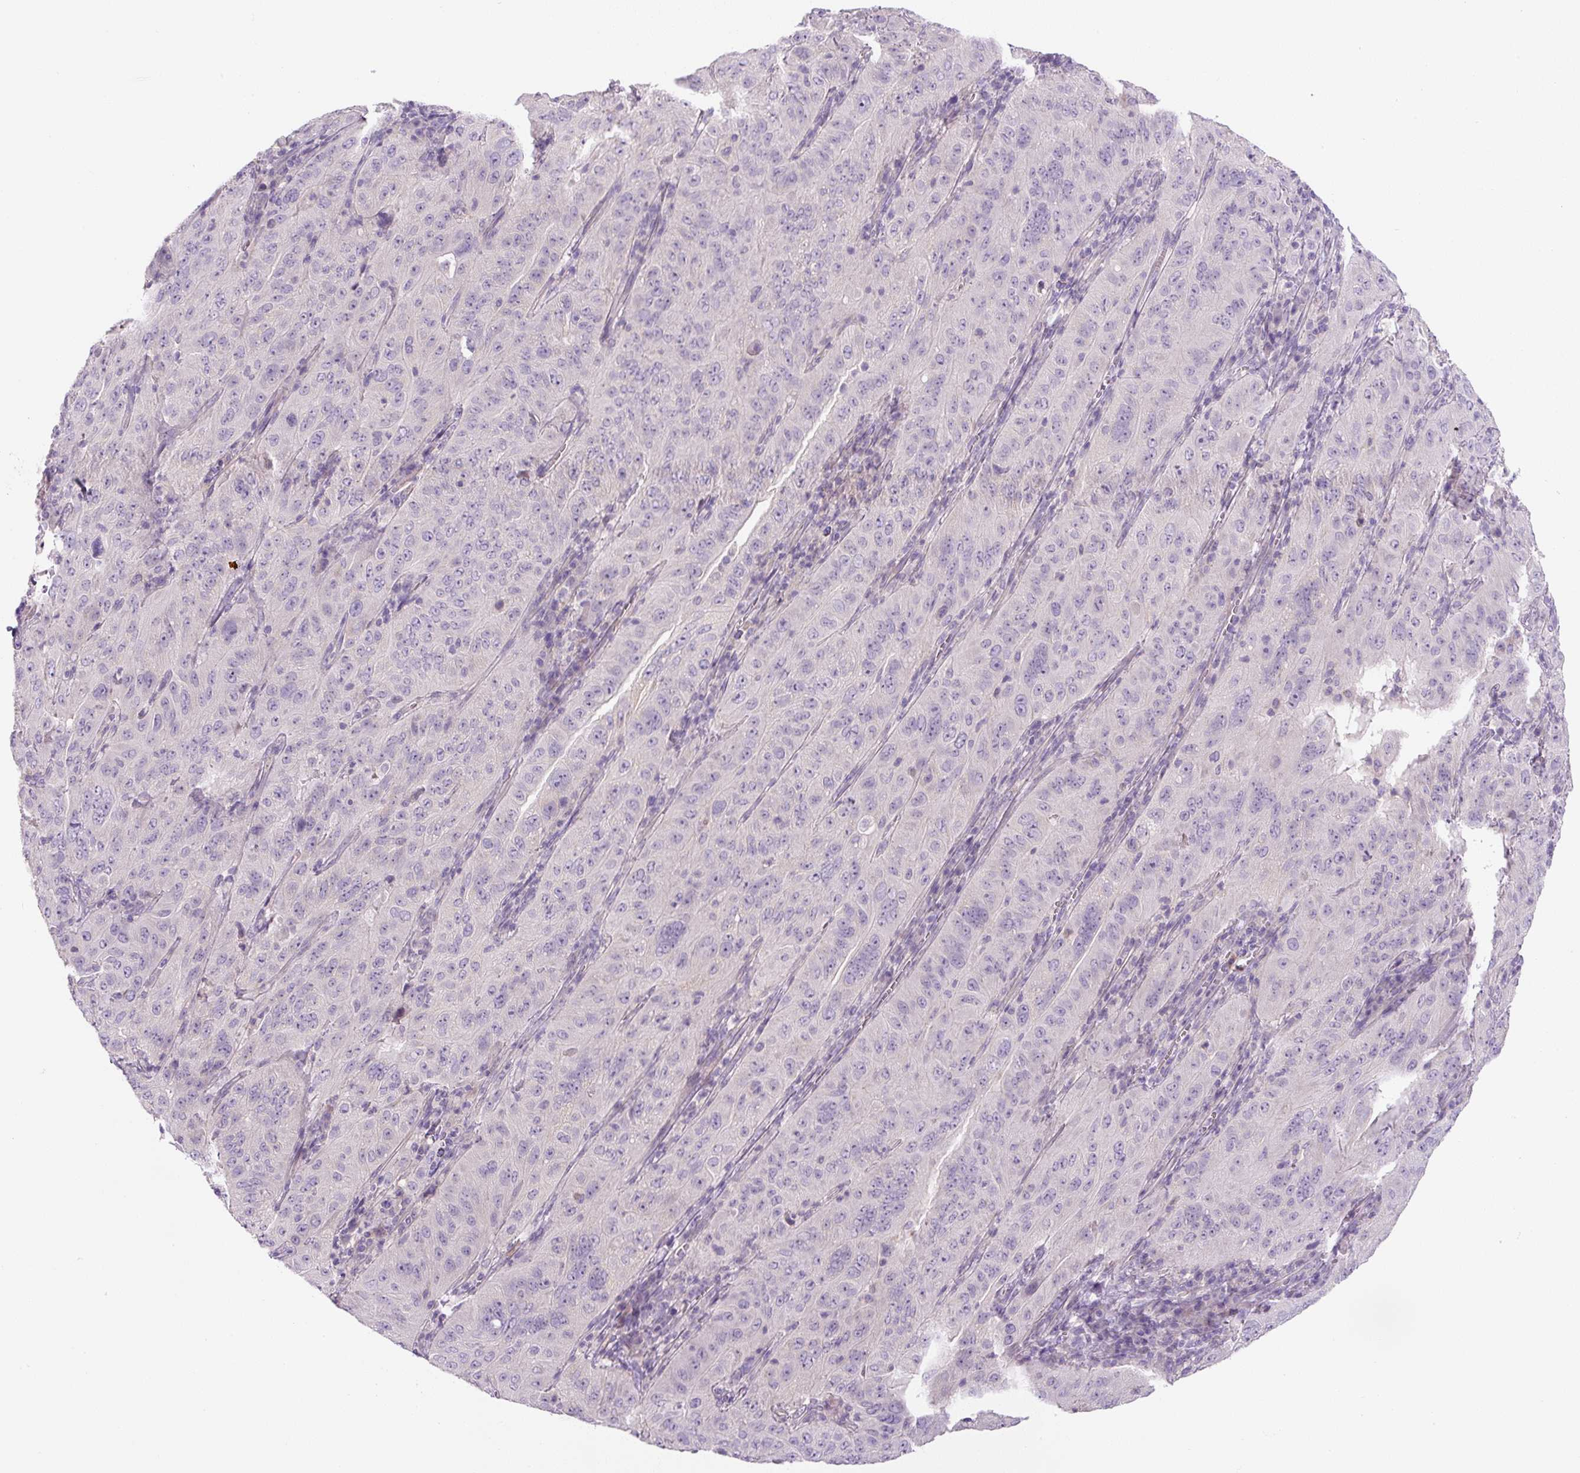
{"staining": {"intensity": "negative", "quantity": "none", "location": "none"}, "tissue": "pancreatic cancer", "cell_type": "Tumor cells", "image_type": "cancer", "snomed": [{"axis": "morphology", "description": "Adenocarcinoma, NOS"}, {"axis": "topography", "description": "Pancreas"}], "caption": "Pancreatic cancer was stained to show a protein in brown. There is no significant positivity in tumor cells.", "gene": "UBL3", "patient": {"sex": "male", "age": 63}}